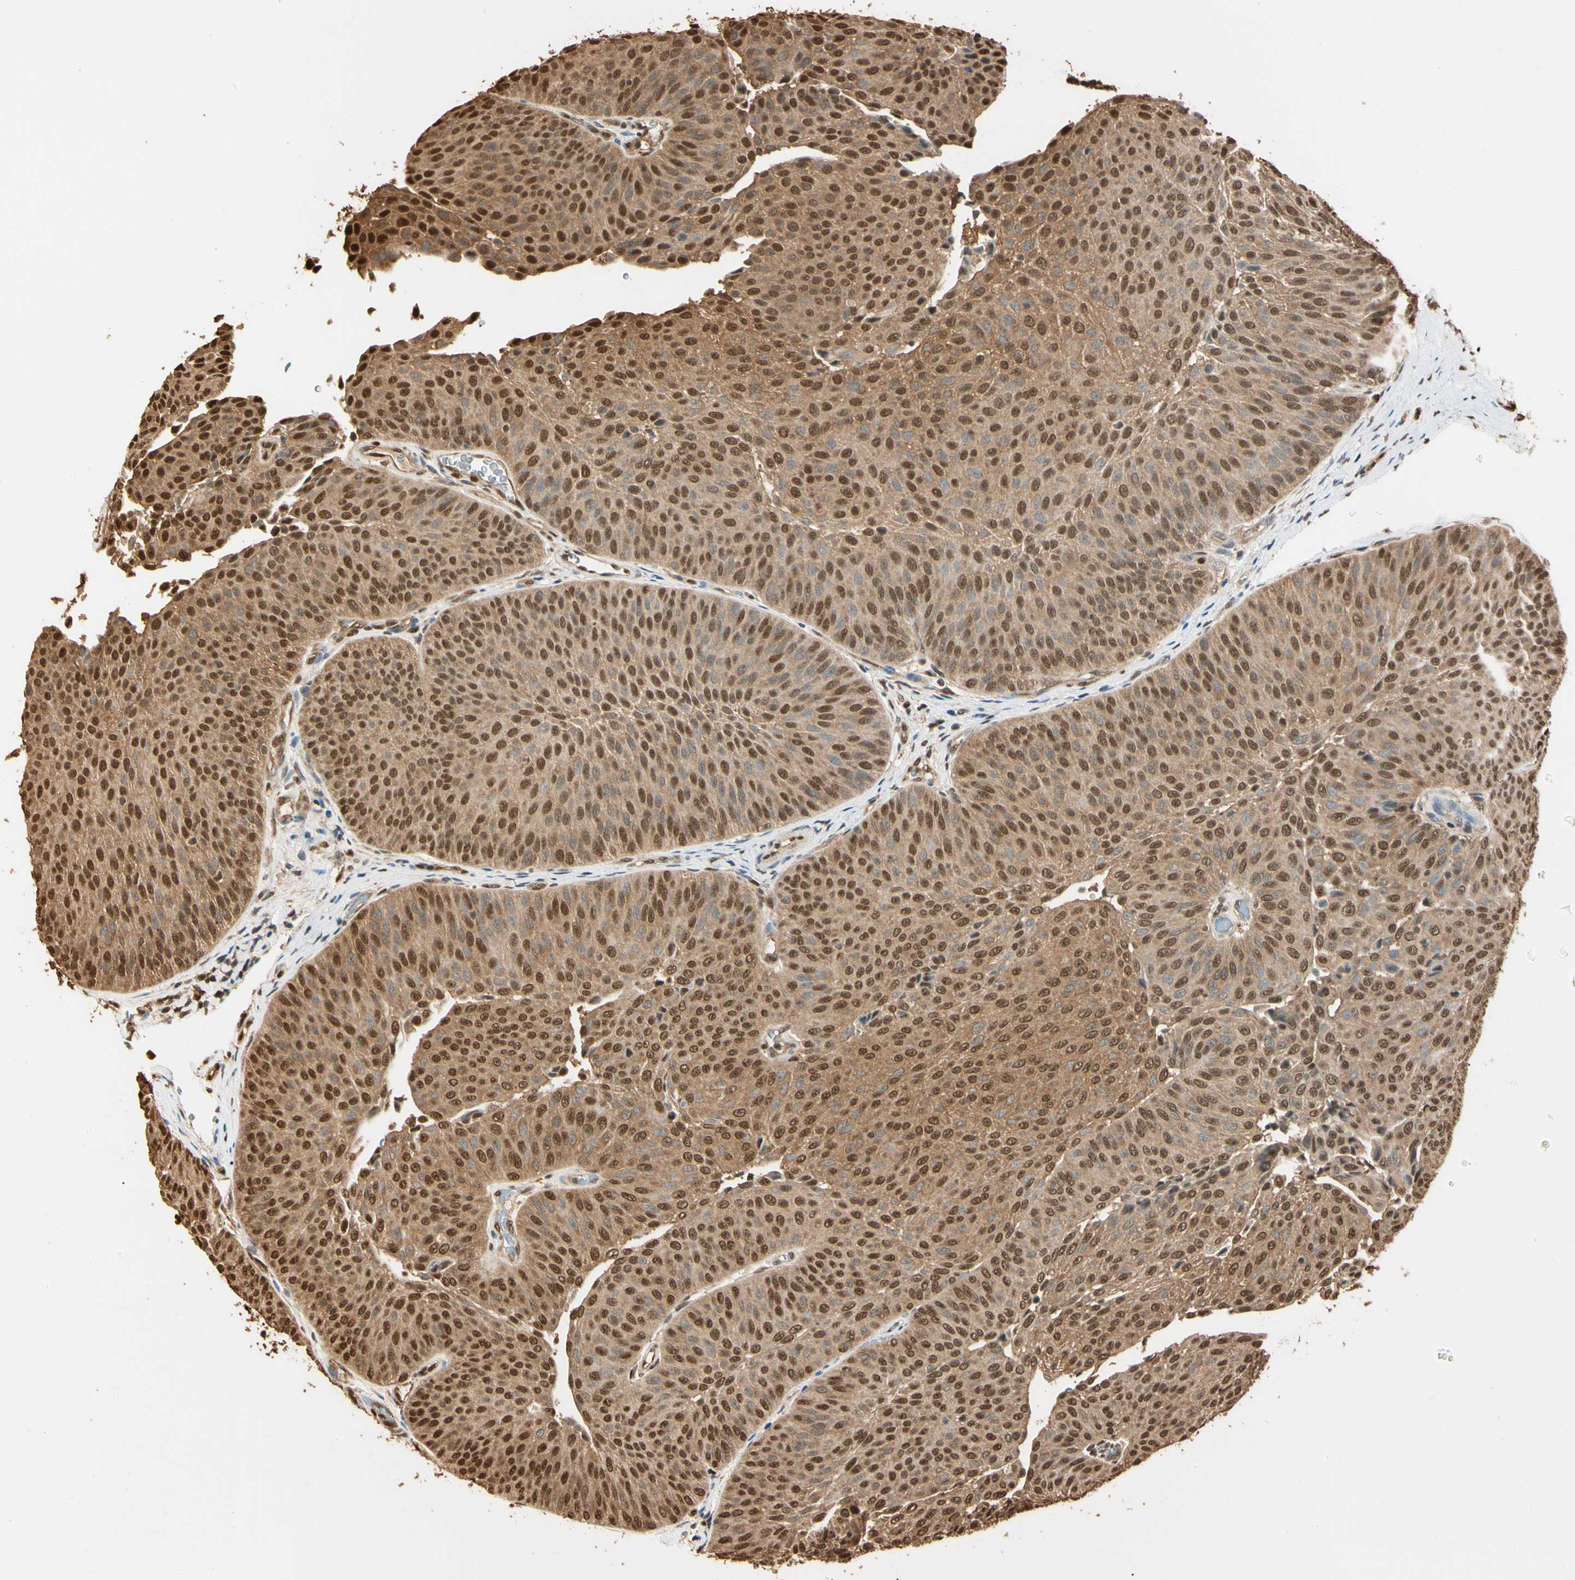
{"staining": {"intensity": "moderate", "quantity": ">75%", "location": "cytoplasmic/membranous,nuclear"}, "tissue": "urothelial cancer", "cell_type": "Tumor cells", "image_type": "cancer", "snomed": [{"axis": "morphology", "description": "Urothelial carcinoma, Low grade"}, {"axis": "topography", "description": "Urinary bladder"}], "caption": "Protein positivity by IHC displays moderate cytoplasmic/membranous and nuclear staining in approximately >75% of tumor cells in urothelial cancer.", "gene": "PNCK", "patient": {"sex": "female", "age": 60}}